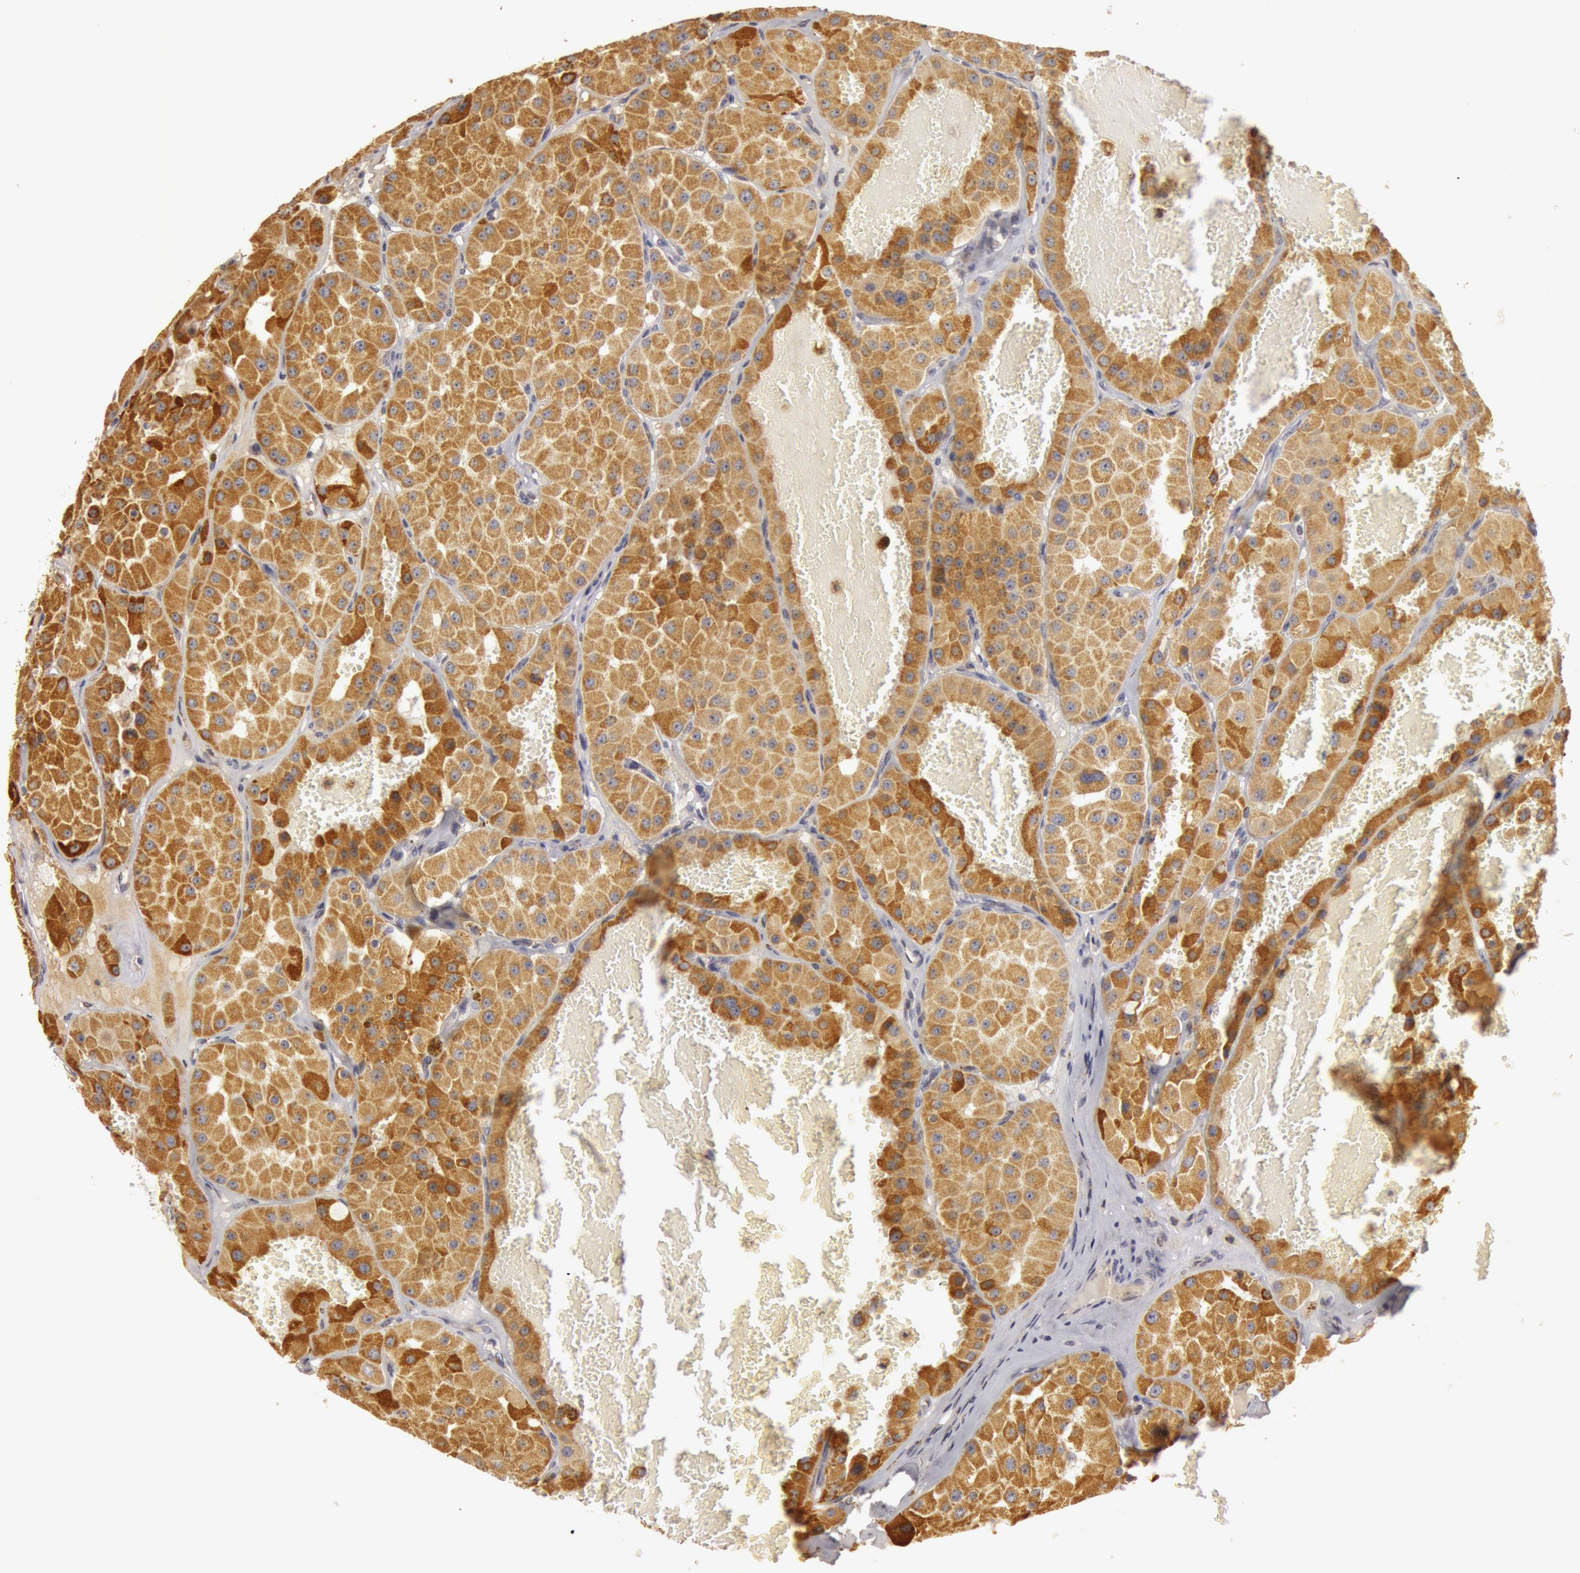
{"staining": {"intensity": "strong", "quantity": ">75%", "location": "cytoplasmic/membranous"}, "tissue": "renal cancer", "cell_type": "Tumor cells", "image_type": "cancer", "snomed": [{"axis": "morphology", "description": "Adenocarcinoma, uncertain malignant potential"}, {"axis": "topography", "description": "Kidney"}], "caption": "IHC staining of adenocarcinoma,  uncertain malignant potential (renal), which displays high levels of strong cytoplasmic/membranous positivity in about >75% of tumor cells indicating strong cytoplasmic/membranous protein positivity. The staining was performed using DAB (3,3'-diaminobenzidine) (brown) for protein detection and nuclei were counterstained in hematoxylin (blue).", "gene": "C7", "patient": {"sex": "male", "age": 63}}